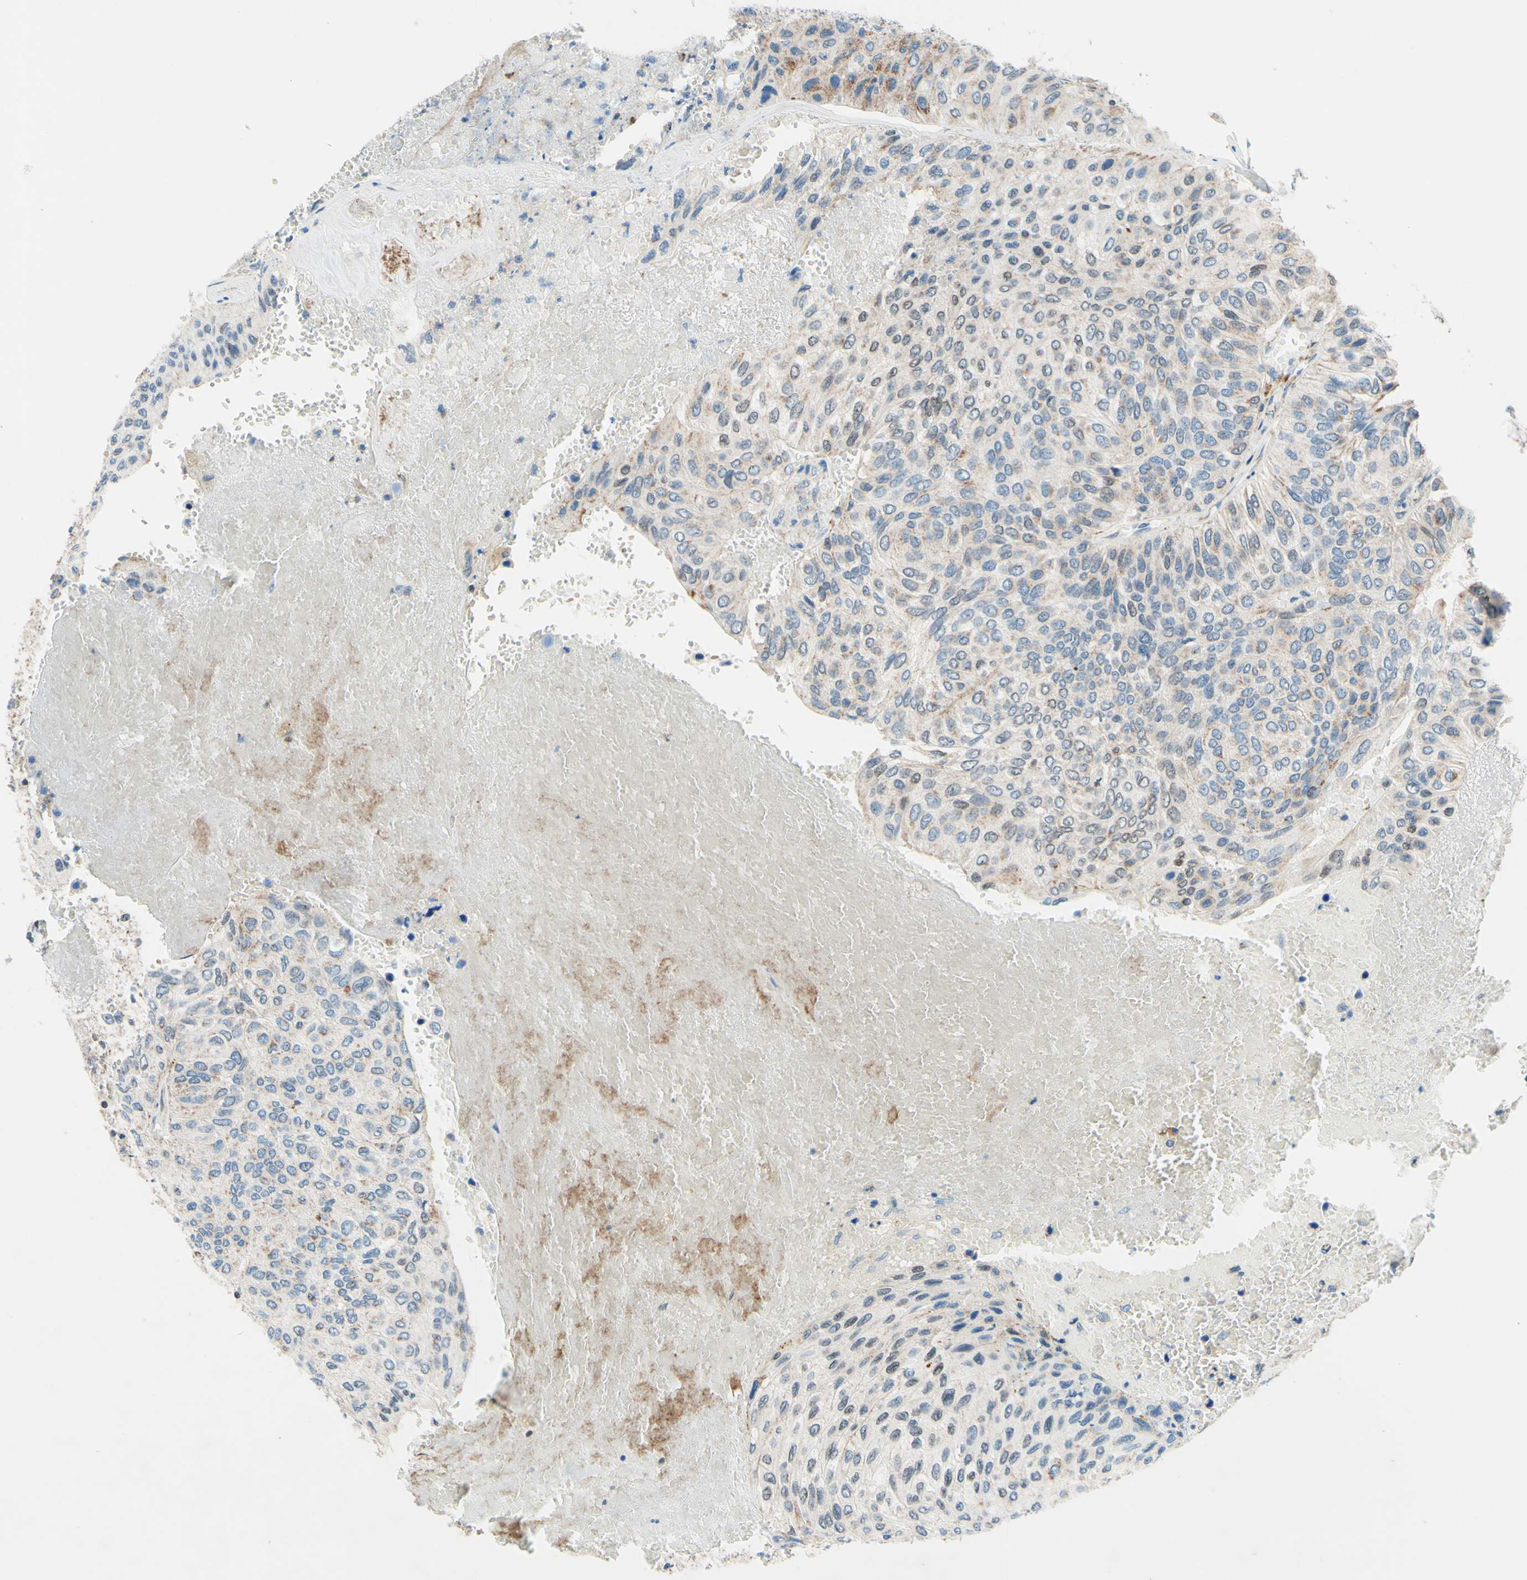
{"staining": {"intensity": "weak", "quantity": "25%-75%", "location": "cytoplasmic/membranous"}, "tissue": "urothelial cancer", "cell_type": "Tumor cells", "image_type": "cancer", "snomed": [{"axis": "morphology", "description": "Urothelial carcinoma, High grade"}, {"axis": "topography", "description": "Urinary bladder"}], "caption": "Human urothelial cancer stained with a protein marker displays weak staining in tumor cells.", "gene": "CBX7", "patient": {"sex": "male", "age": 66}}